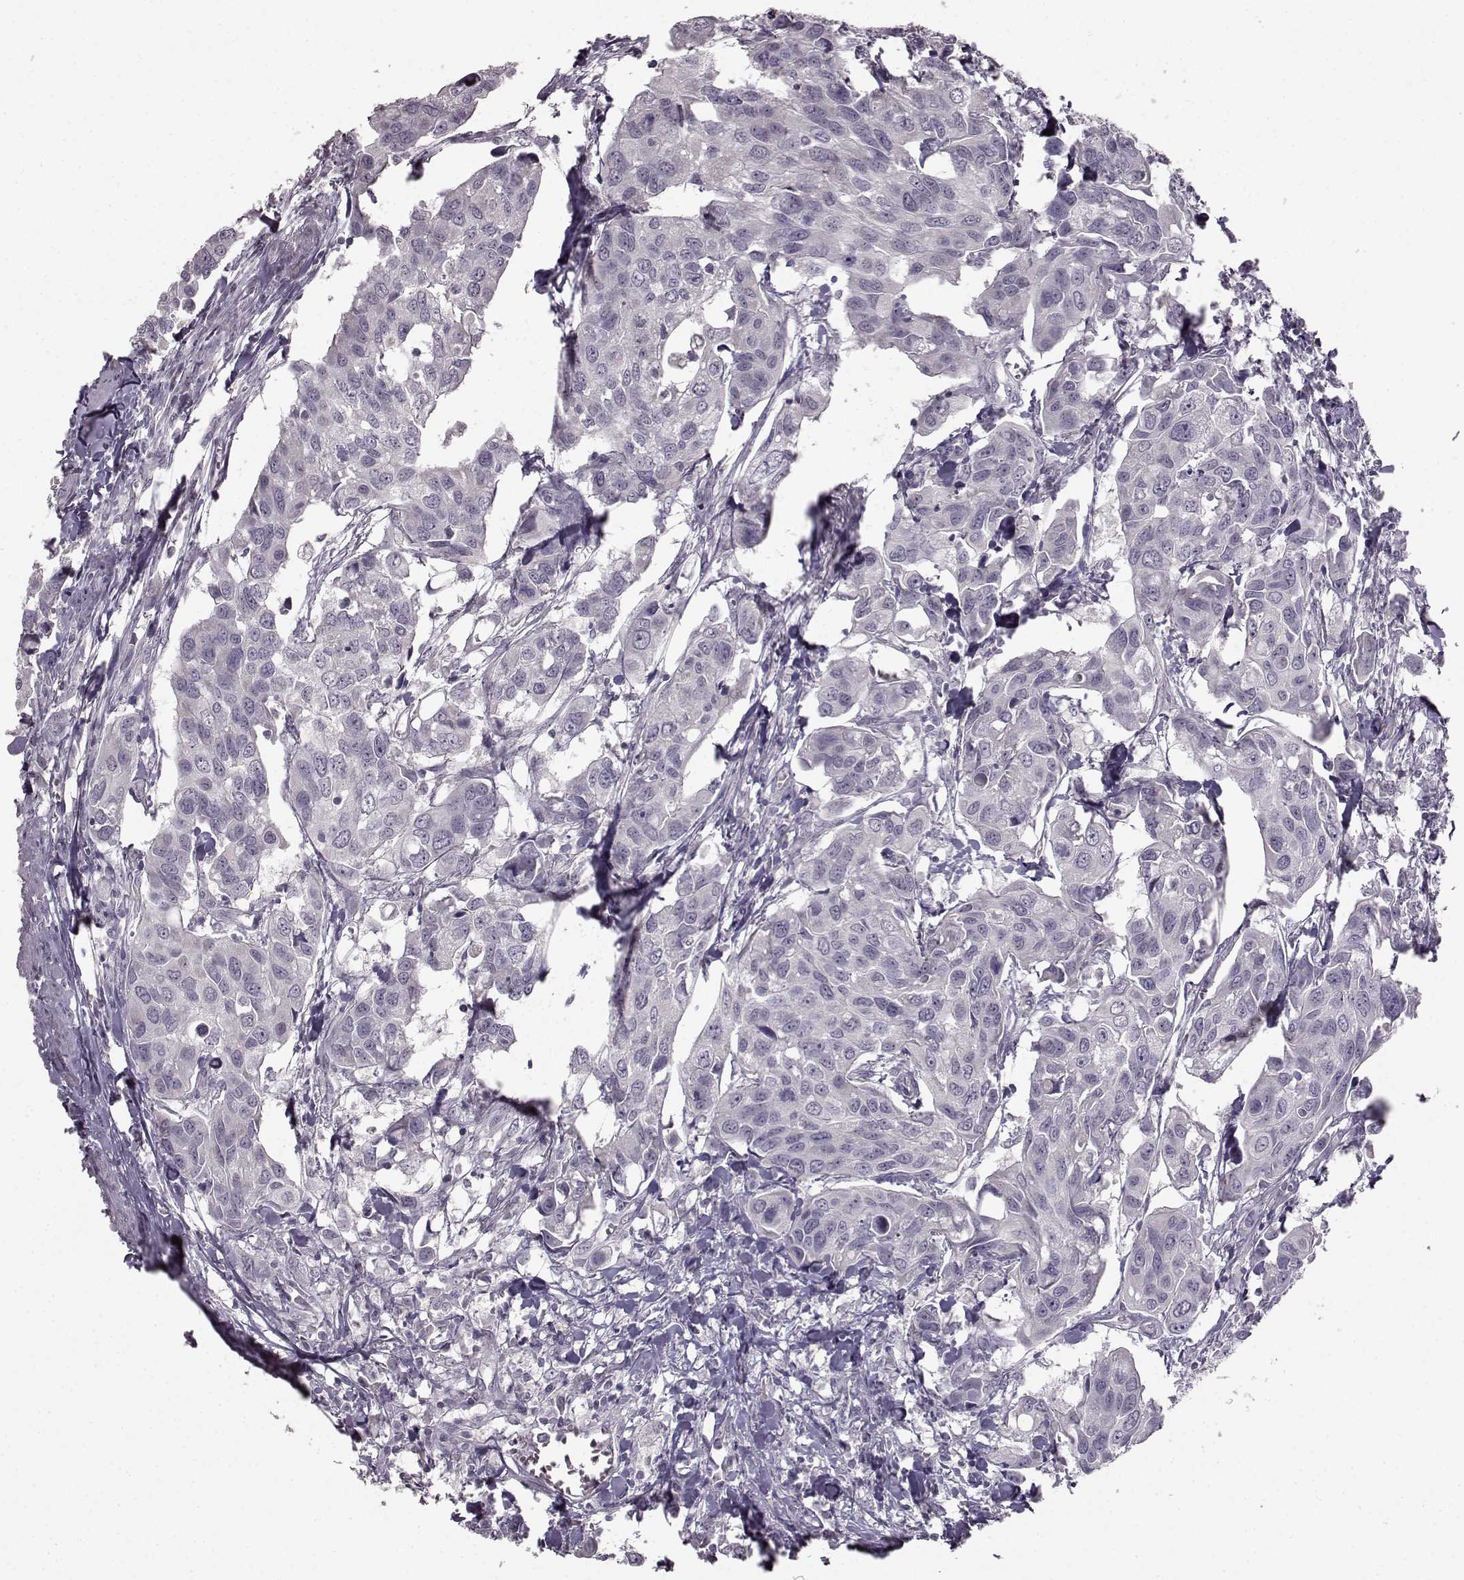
{"staining": {"intensity": "negative", "quantity": "none", "location": "none"}, "tissue": "urothelial cancer", "cell_type": "Tumor cells", "image_type": "cancer", "snomed": [{"axis": "morphology", "description": "Urothelial carcinoma, High grade"}, {"axis": "topography", "description": "Urinary bladder"}], "caption": "This is an IHC image of urothelial carcinoma (high-grade). There is no positivity in tumor cells.", "gene": "LHB", "patient": {"sex": "male", "age": 60}}